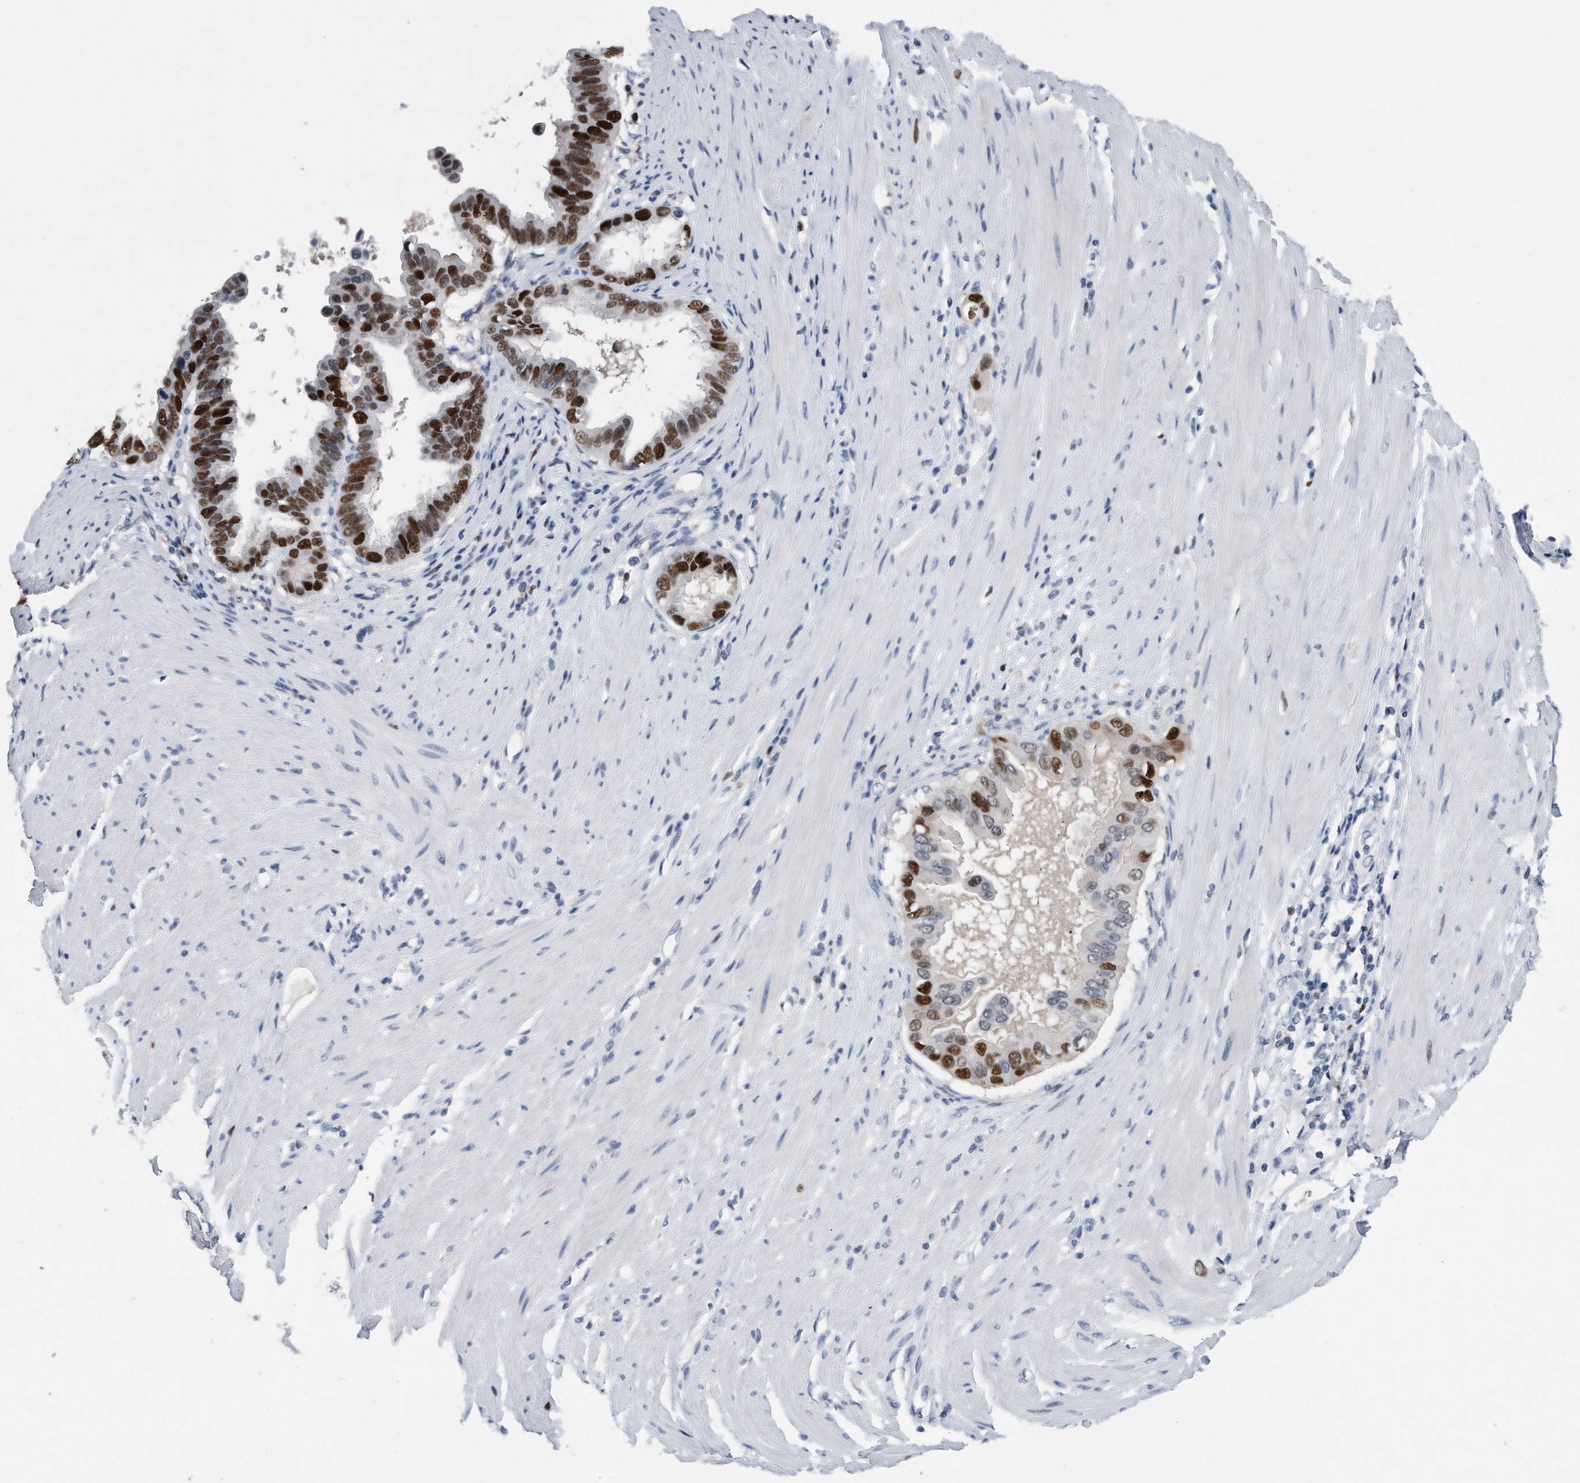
{"staining": {"intensity": "strong", "quantity": ">75%", "location": "nuclear"}, "tissue": "pancreatic cancer", "cell_type": "Tumor cells", "image_type": "cancer", "snomed": [{"axis": "morphology", "description": "Adenocarcinoma, NOS"}, {"axis": "topography", "description": "Pancreas"}], "caption": "Pancreatic cancer tissue exhibits strong nuclear expression in about >75% of tumor cells", "gene": "PCNA", "patient": {"sex": "female", "age": 56}}